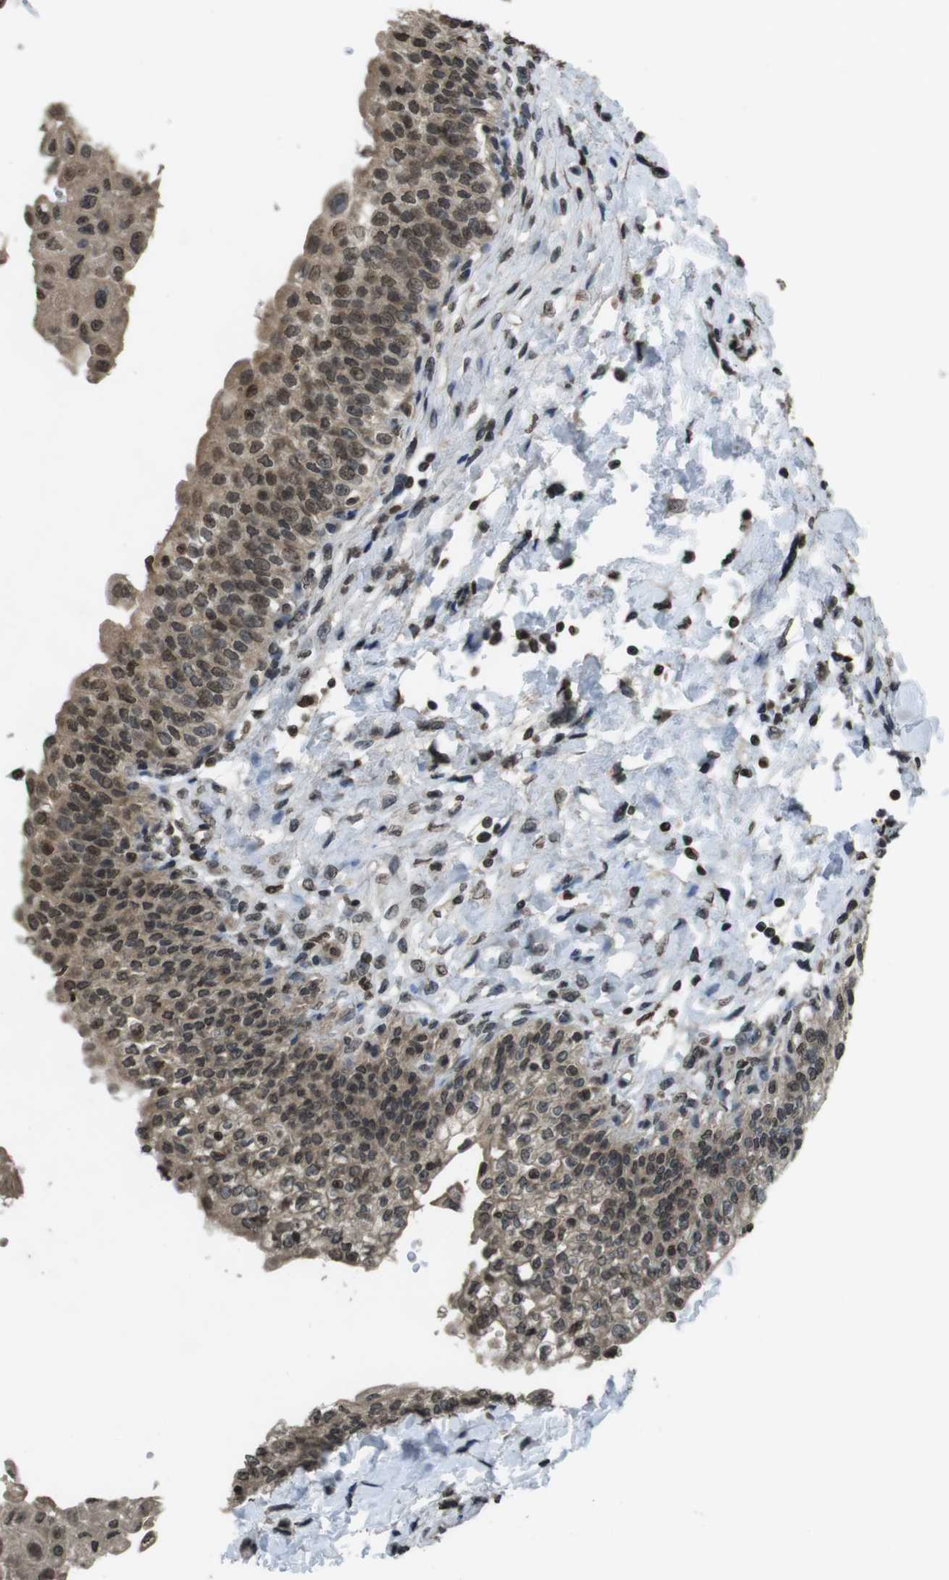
{"staining": {"intensity": "moderate", "quantity": "25%-75%", "location": "nuclear"}, "tissue": "urinary bladder", "cell_type": "Urothelial cells", "image_type": "normal", "snomed": [{"axis": "morphology", "description": "Normal tissue, NOS"}, {"axis": "topography", "description": "Urinary bladder"}], "caption": "An immunohistochemistry histopathology image of unremarkable tissue is shown. Protein staining in brown shows moderate nuclear positivity in urinary bladder within urothelial cells. The staining was performed using DAB (3,3'-diaminobenzidine), with brown indicating positive protein expression. Nuclei are stained blue with hematoxylin.", "gene": "MAF", "patient": {"sex": "male", "age": 55}}